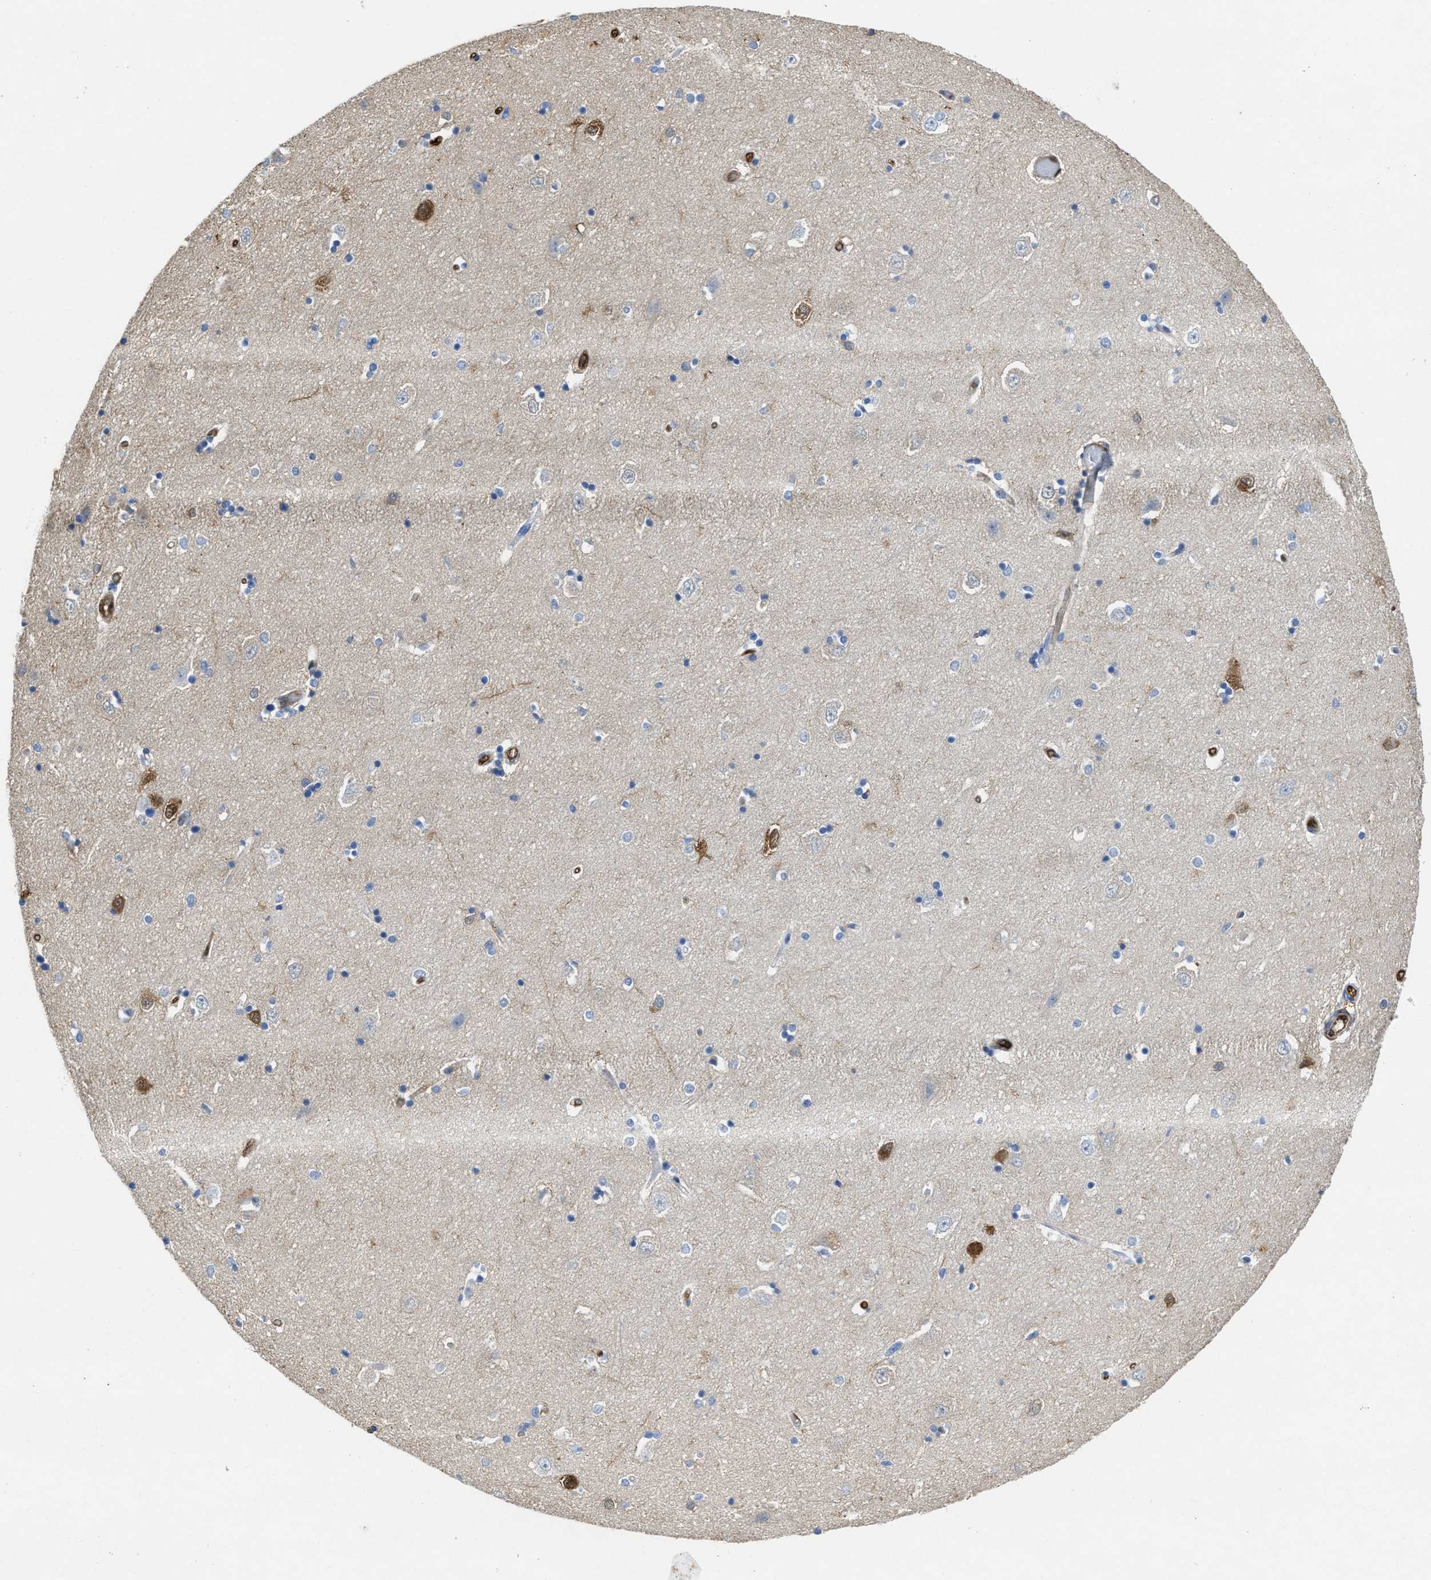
{"staining": {"intensity": "moderate", "quantity": "<25%", "location": "cytoplasmic/membranous,nuclear"}, "tissue": "hippocampus", "cell_type": "Glial cells", "image_type": "normal", "snomed": [{"axis": "morphology", "description": "Normal tissue, NOS"}, {"axis": "topography", "description": "Hippocampus"}], "caption": "Protein staining of normal hippocampus demonstrates moderate cytoplasmic/membranous,nuclear positivity in about <25% of glial cells.", "gene": "ASS1", "patient": {"sex": "male", "age": 45}}